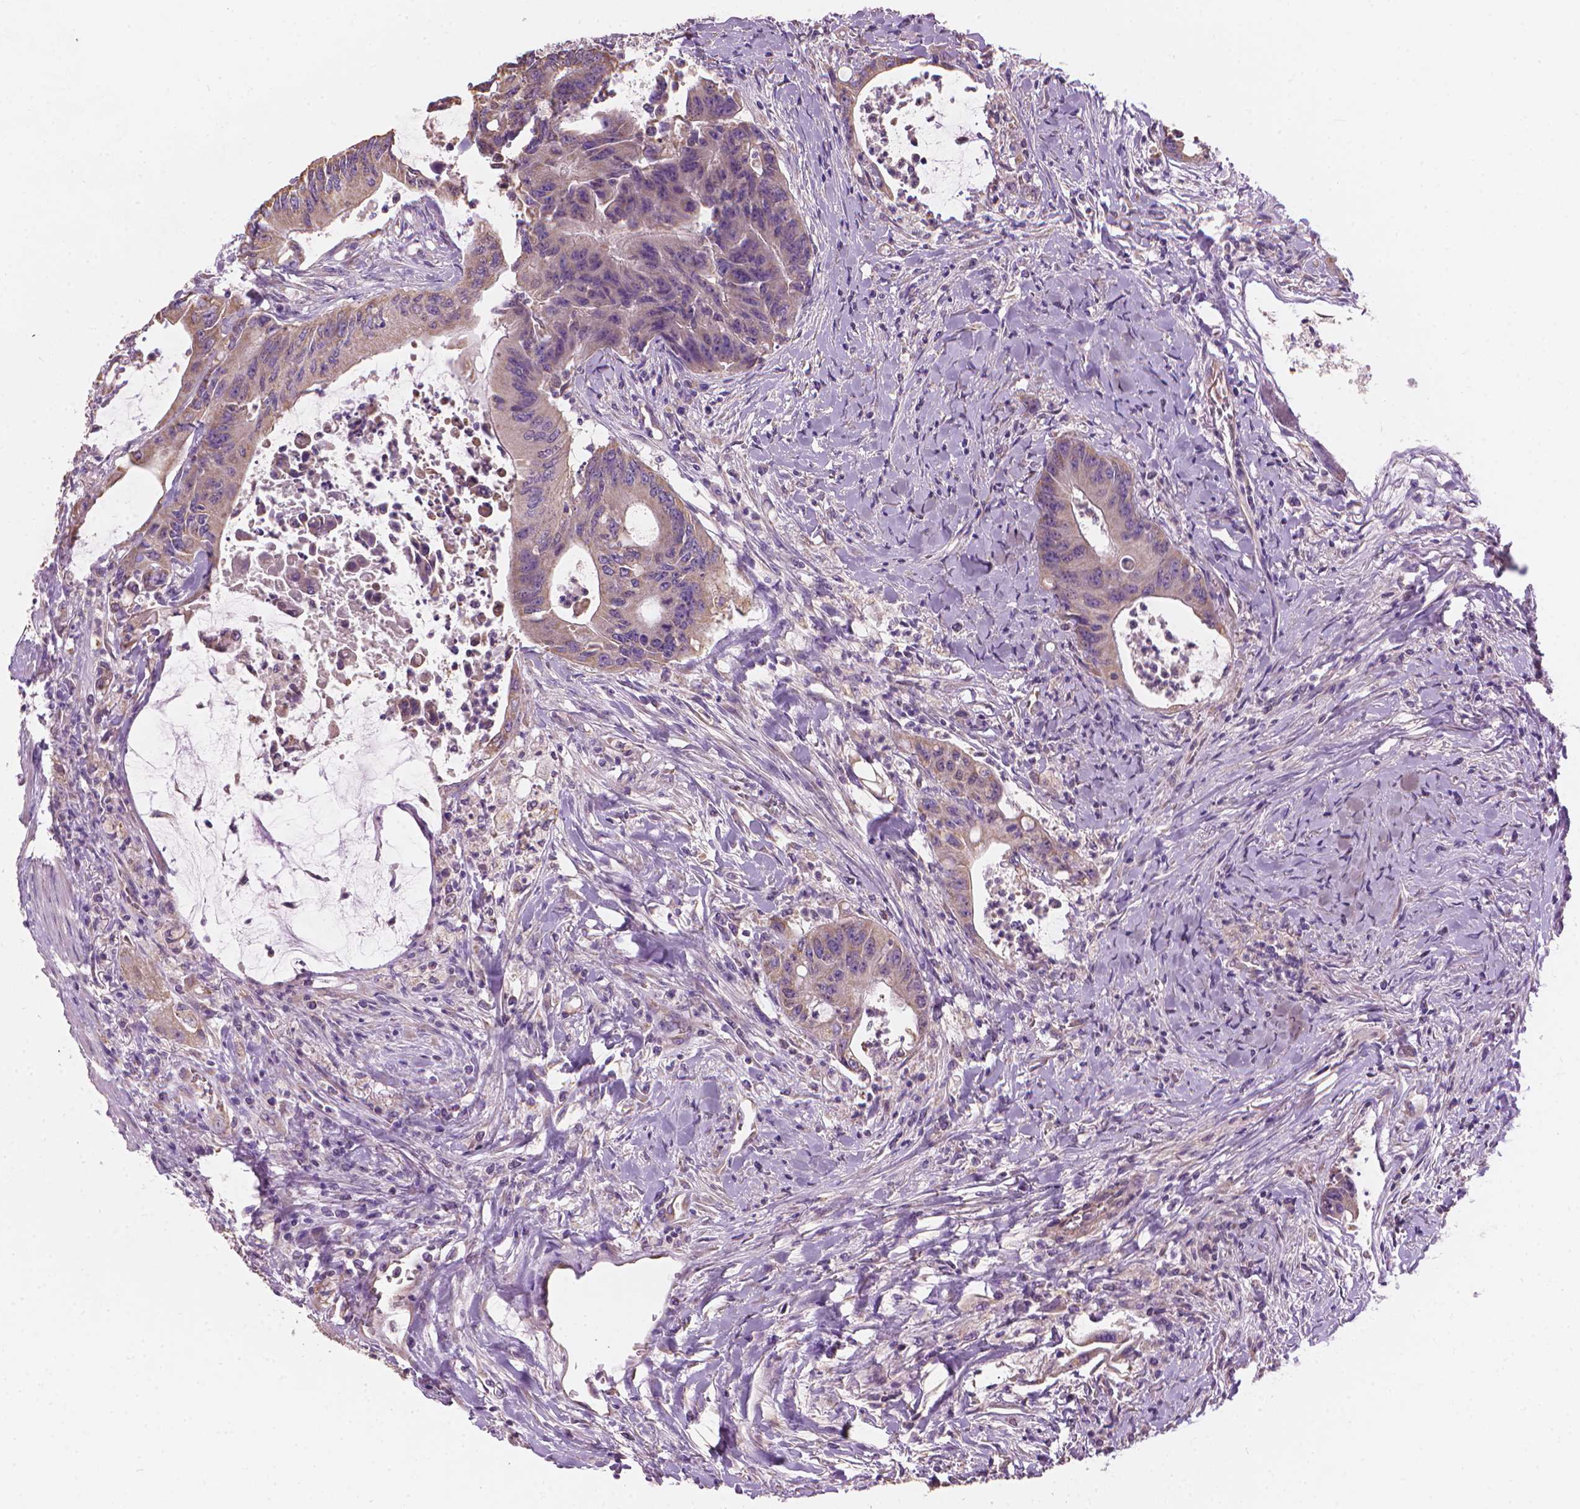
{"staining": {"intensity": "weak", "quantity": "25%-75%", "location": "cytoplasmic/membranous"}, "tissue": "colorectal cancer", "cell_type": "Tumor cells", "image_type": "cancer", "snomed": [{"axis": "morphology", "description": "Adenocarcinoma, NOS"}, {"axis": "topography", "description": "Rectum"}], "caption": "Colorectal cancer stained with a brown dye shows weak cytoplasmic/membranous positive expression in approximately 25%-75% of tumor cells.", "gene": "TTC29", "patient": {"sex": "male", "age": 59}}